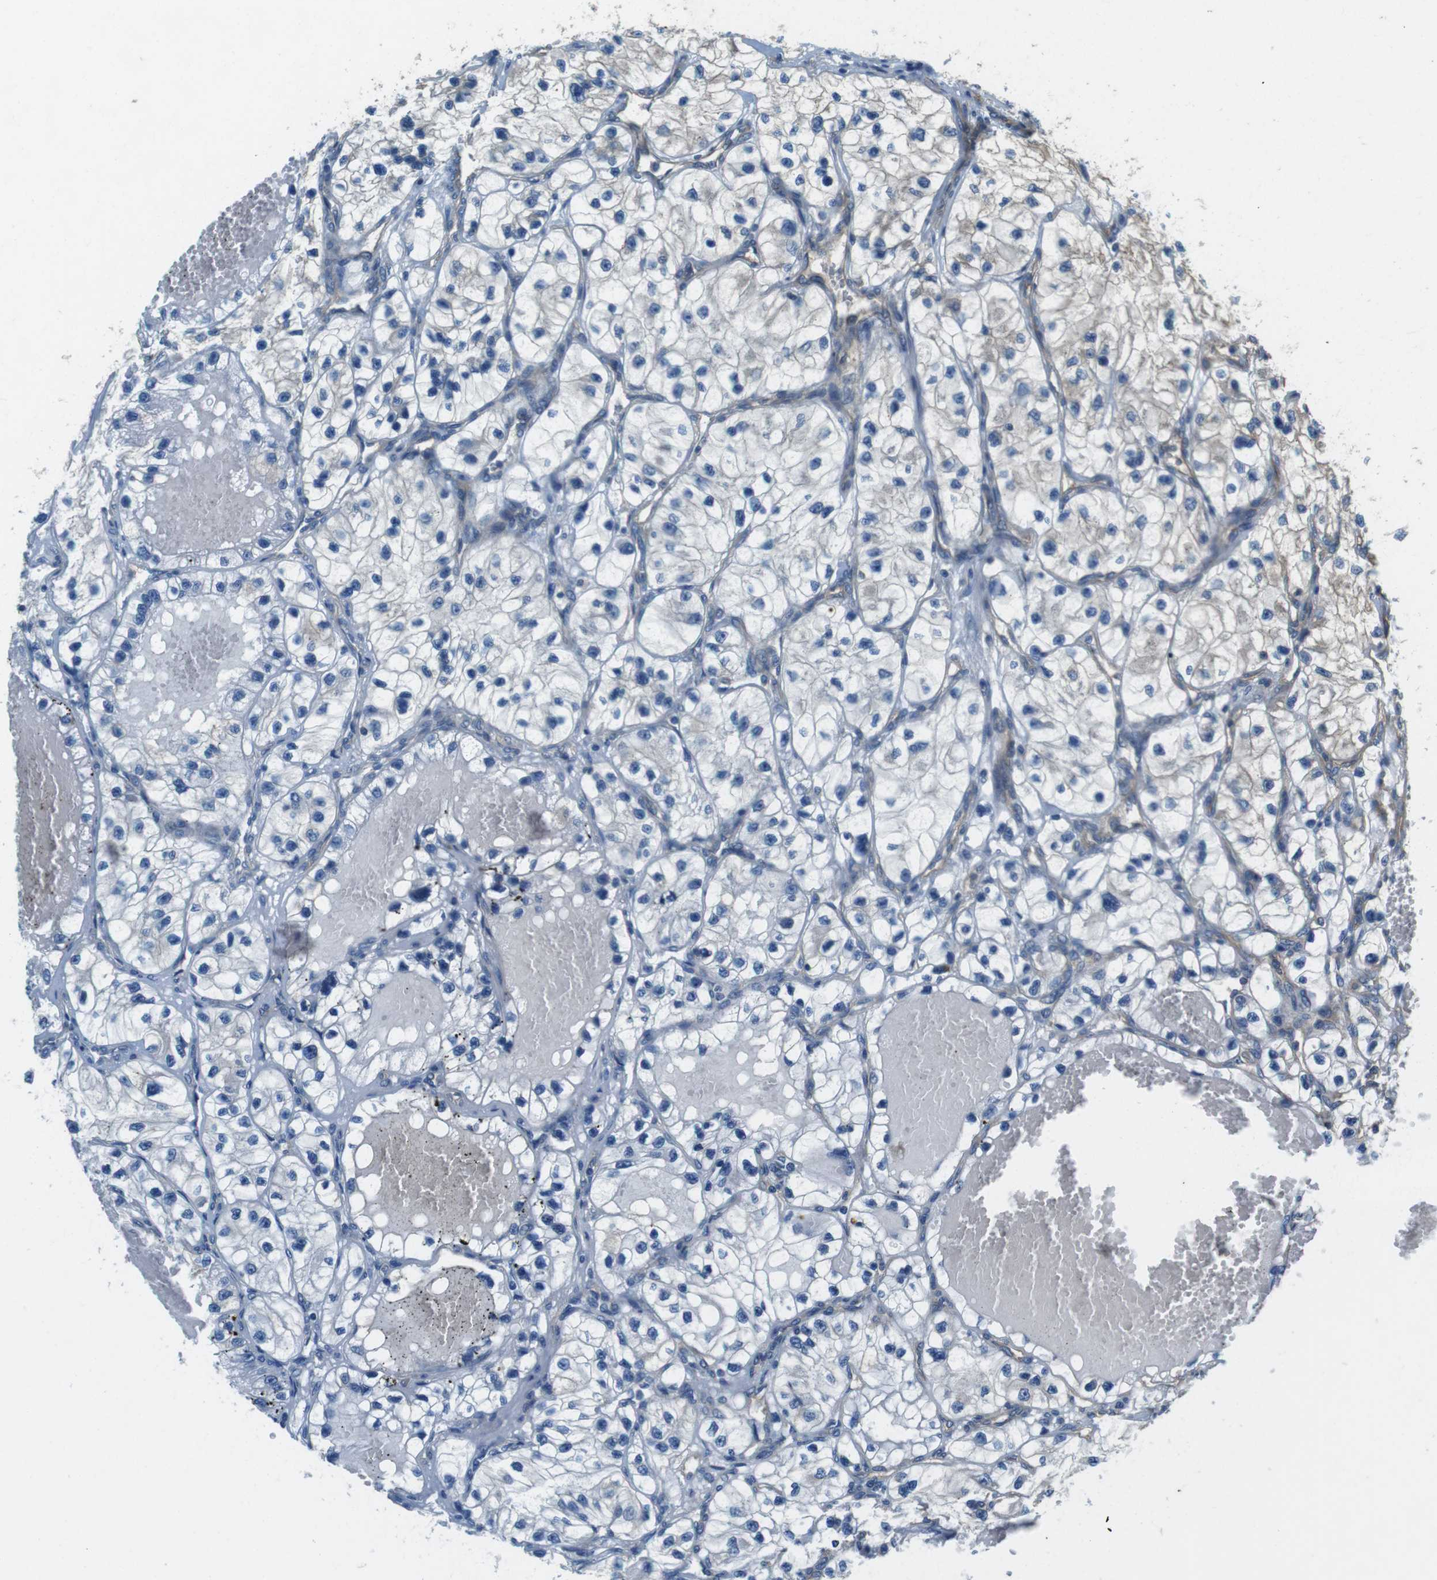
{"staining": {"intensity": "weak", "quantity": "<25%", "location": "cytoplasmic/membranous"}, "tissue": "renal cancer", "cell_type": "Tumor cells", "image_type": "cancer", "snomed": [{"axis": "morphology", "description": "Adenocarcinoma, NOS"}, {"axis": "topography", "description": "Kidney"}], "caption": "High magnification brightfield microscopy of renal cancer stained with DAB (3,3'-diaminobenzidine) (brown) and counterstained with hematoxylin (blue): tumor cells show no significant expression.", "gene": "DENND4C", "patient": {"sex": "female", "age": 57}}